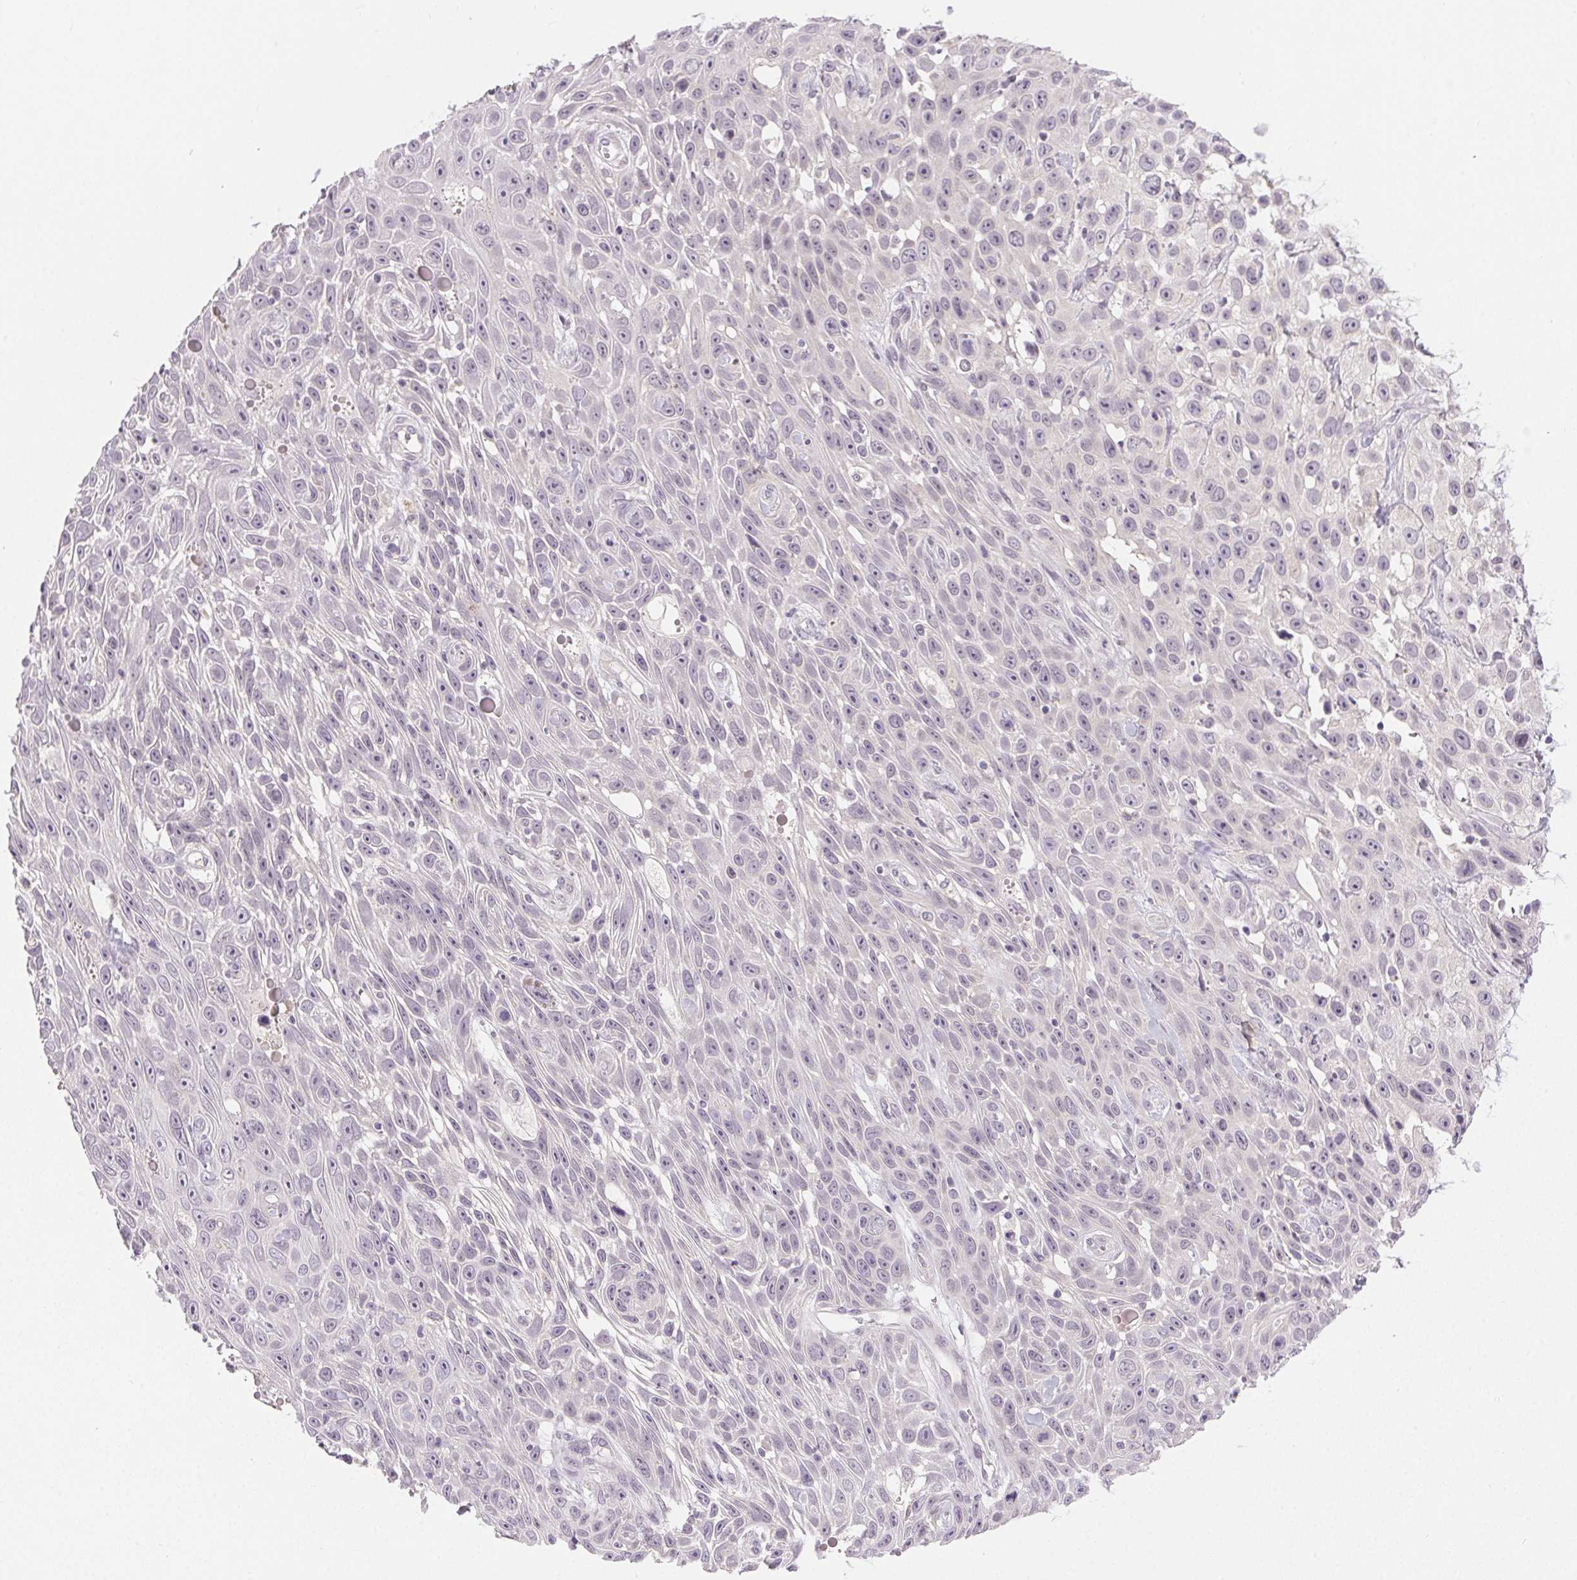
{"staining": {"intensity": "negative", "quantity": "none", "location": "none"}, "tissue": "skin cancer", "cell_type": "Tumor cells", "image_type": "cancer", "snomed": [{"axis": "morphology", "description": "Squamous cell carcinoma, NOS"}, {"axis": "topography", "description": "Skin"}], "caption": "High power microscopy histopathology image of an immunohistochemistry (IHC) micrograph of skin cancer (squamous cell carcinoma), revealing no significant positivity in tumor cells.", "gene": "FAM168A", "patient": {"sex": "male", "age": 82}}